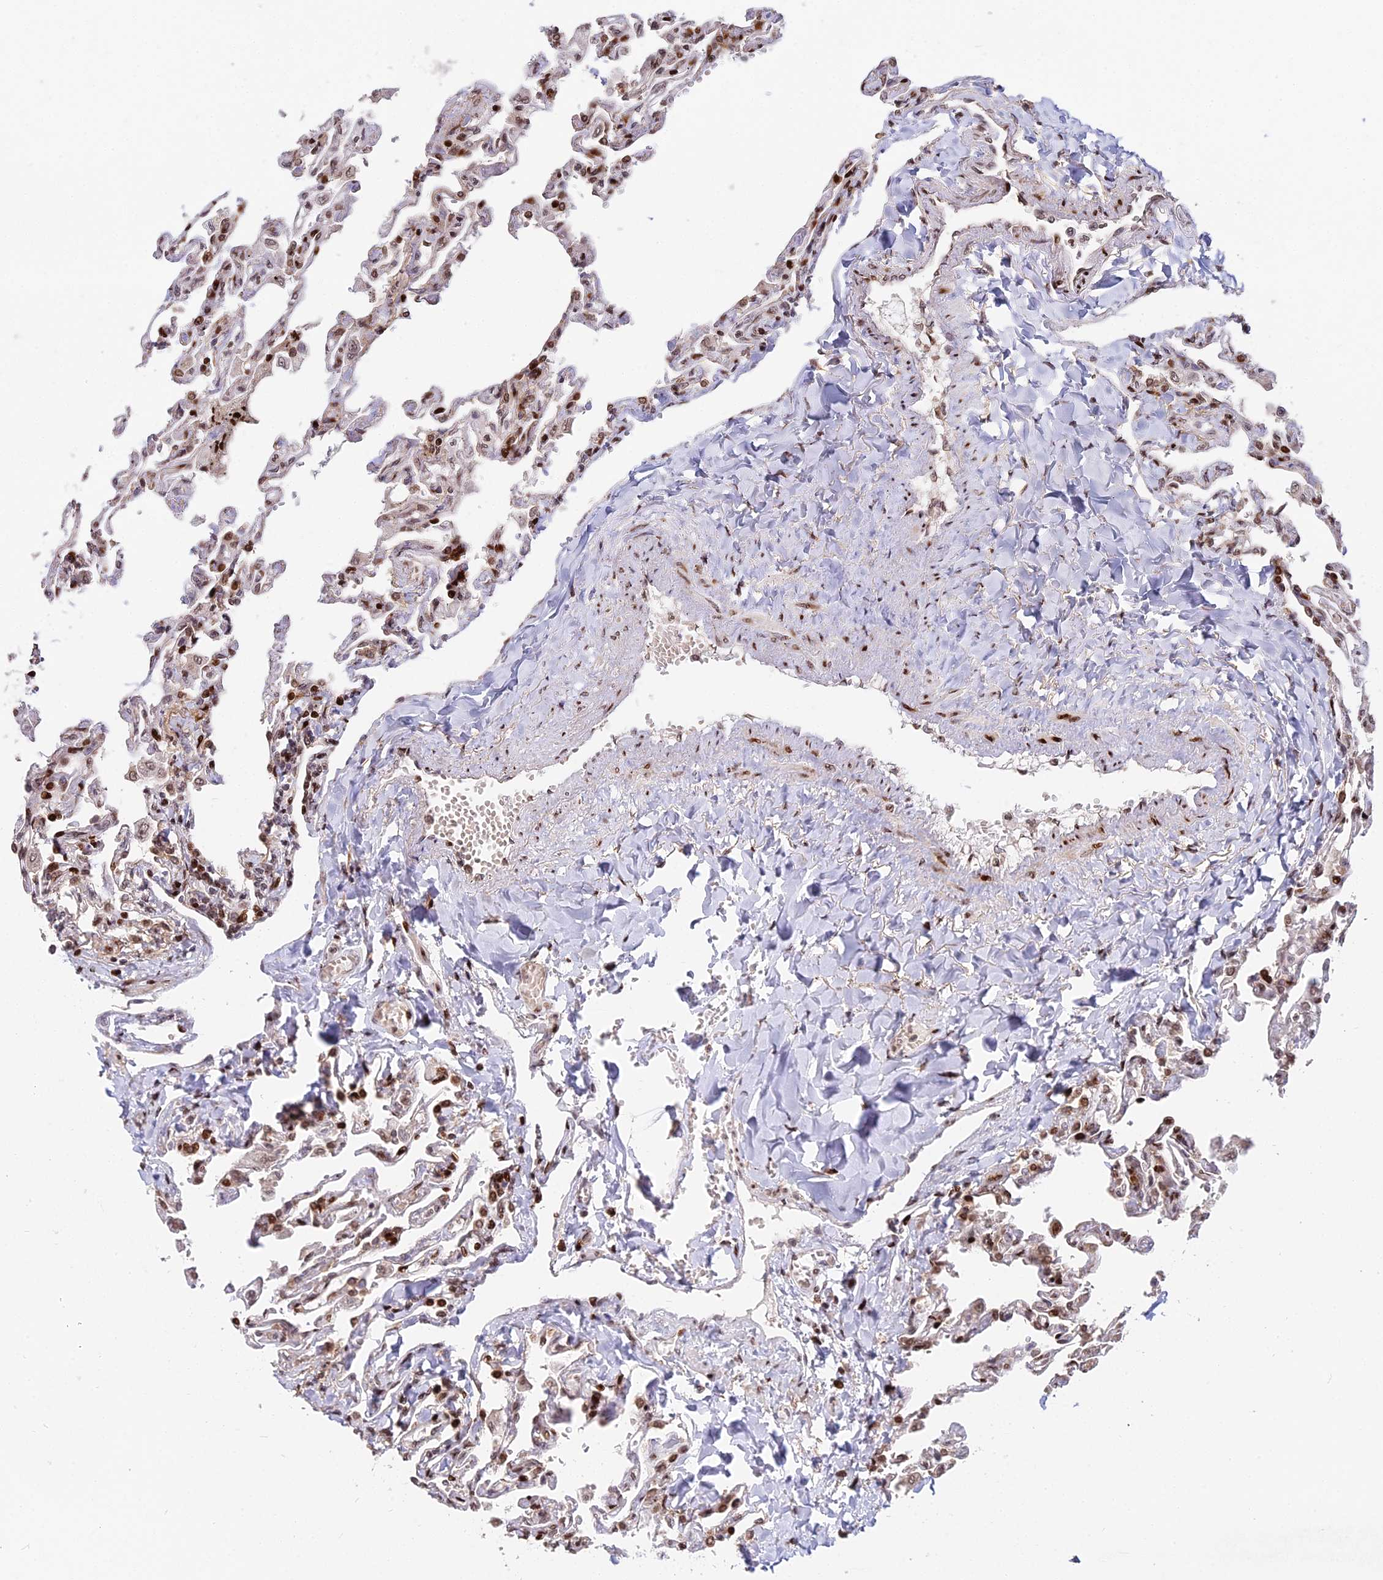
{"staining": {"intensity": "moderate", "quantity": ">75%", "location": "nuclear"}, "tissue": "lung", "cell_type": "Alveolar cells", "image_type": "normal", "snomed": [{"axis": "morphology", "description": "Normal tissue, NOS"}, {"axis": "topography", "description": "Lung"}], "caption": "The photomicrograph reveals staining of normal lung, revealing moderate nuclear protein positivity (brown color) within alveolar cells.", "gene": "RBMS2", "patient": {"sex": "male", "age": 21}}